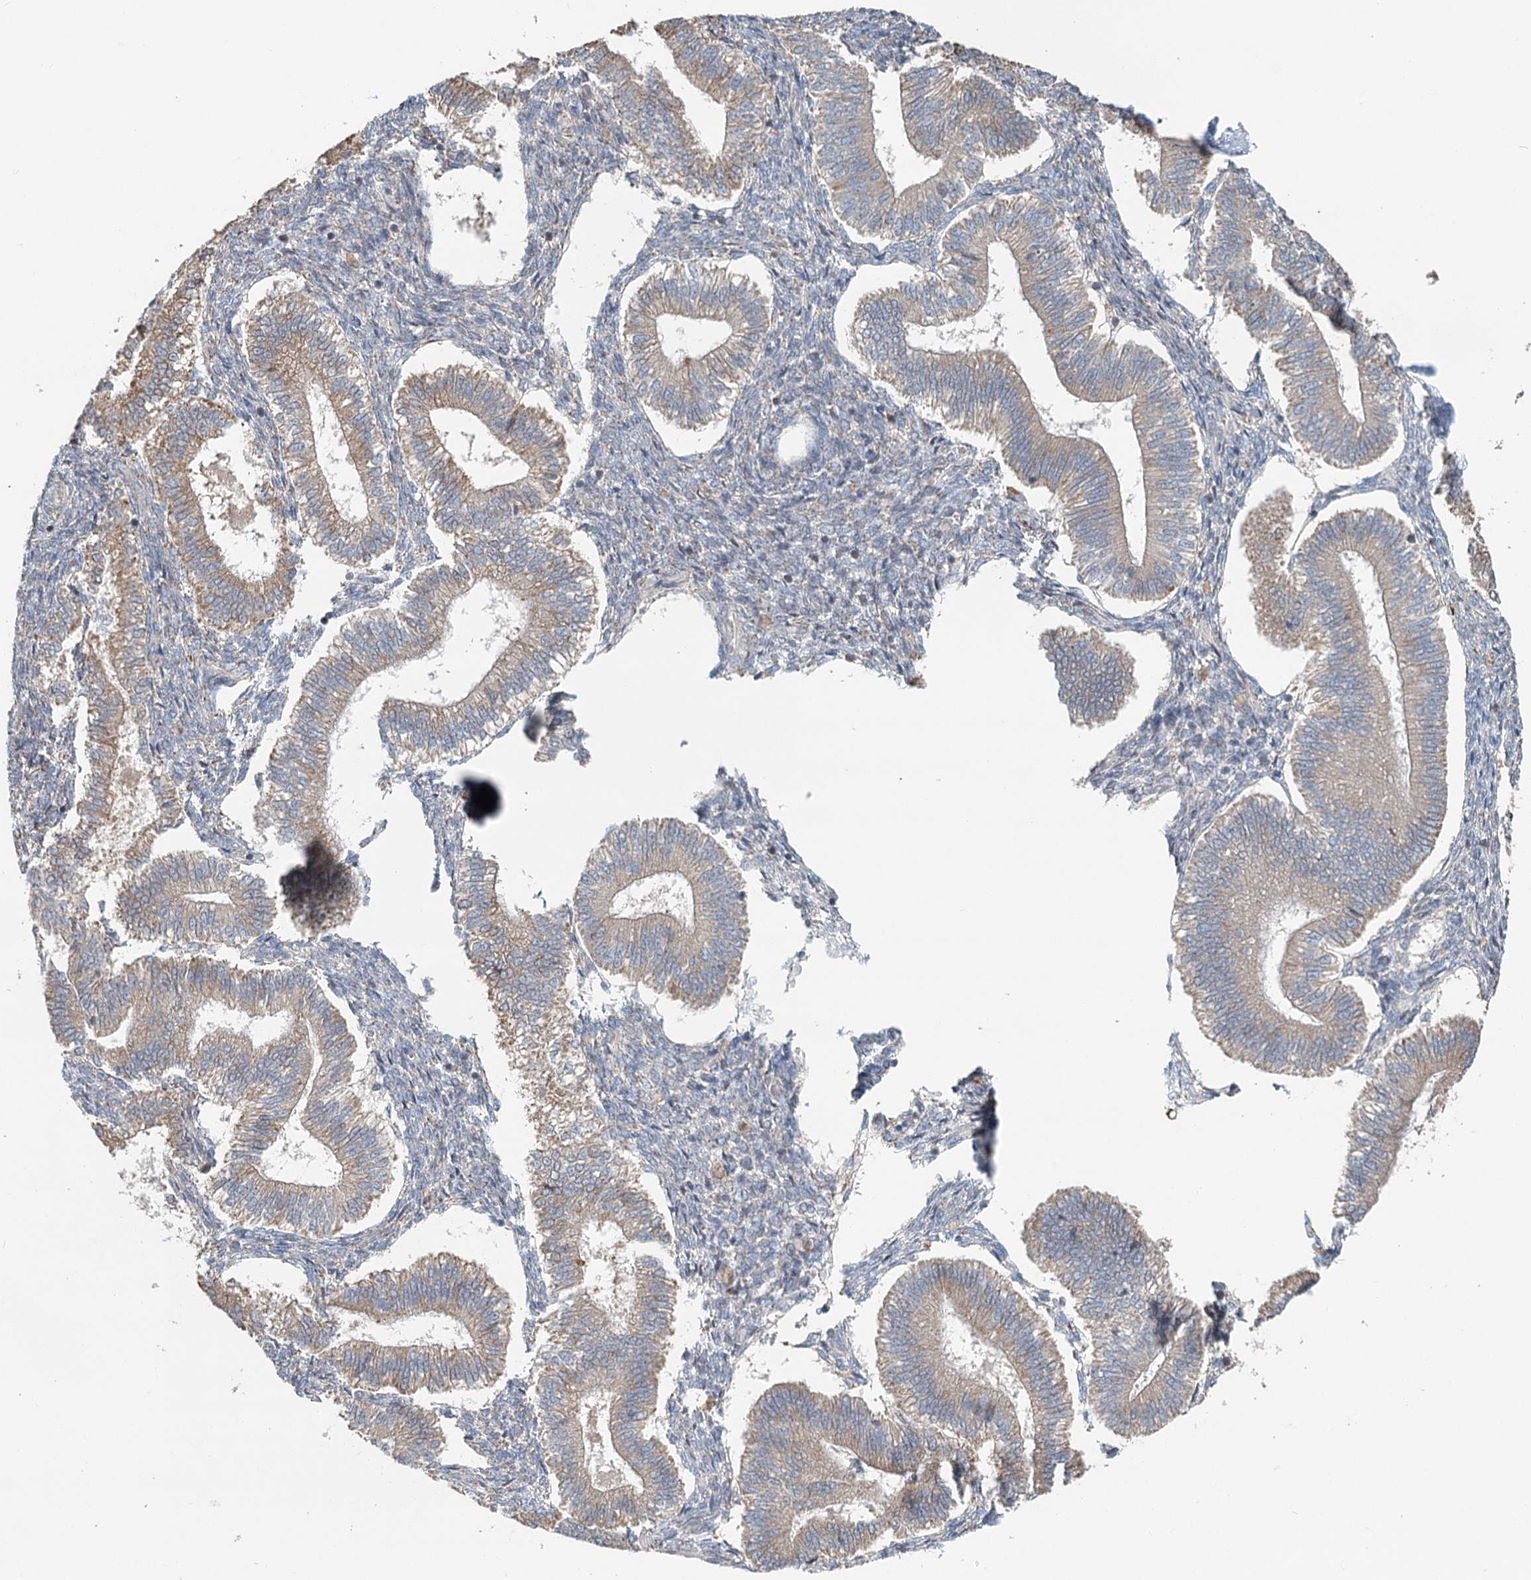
{"staining": {"intensity": "weak", "quantity": "<25%", "location": "cytoplasmic/membranous"}, "tissue": "endometrium", "cell_type": "Cells in endometrial stroma", "image_type": "normal", "snomed": [{"axis": "morphology", "description": "Normal tissue, NOS"}, {"axis": "topography", "description": "Endometrium"}], "caption": "Human endometrium stained for a protein using IHC displays no positivity in cells in endometrial stroma.", "gene": "RNF111", "patient": {"sex": "female", "age": 25}}